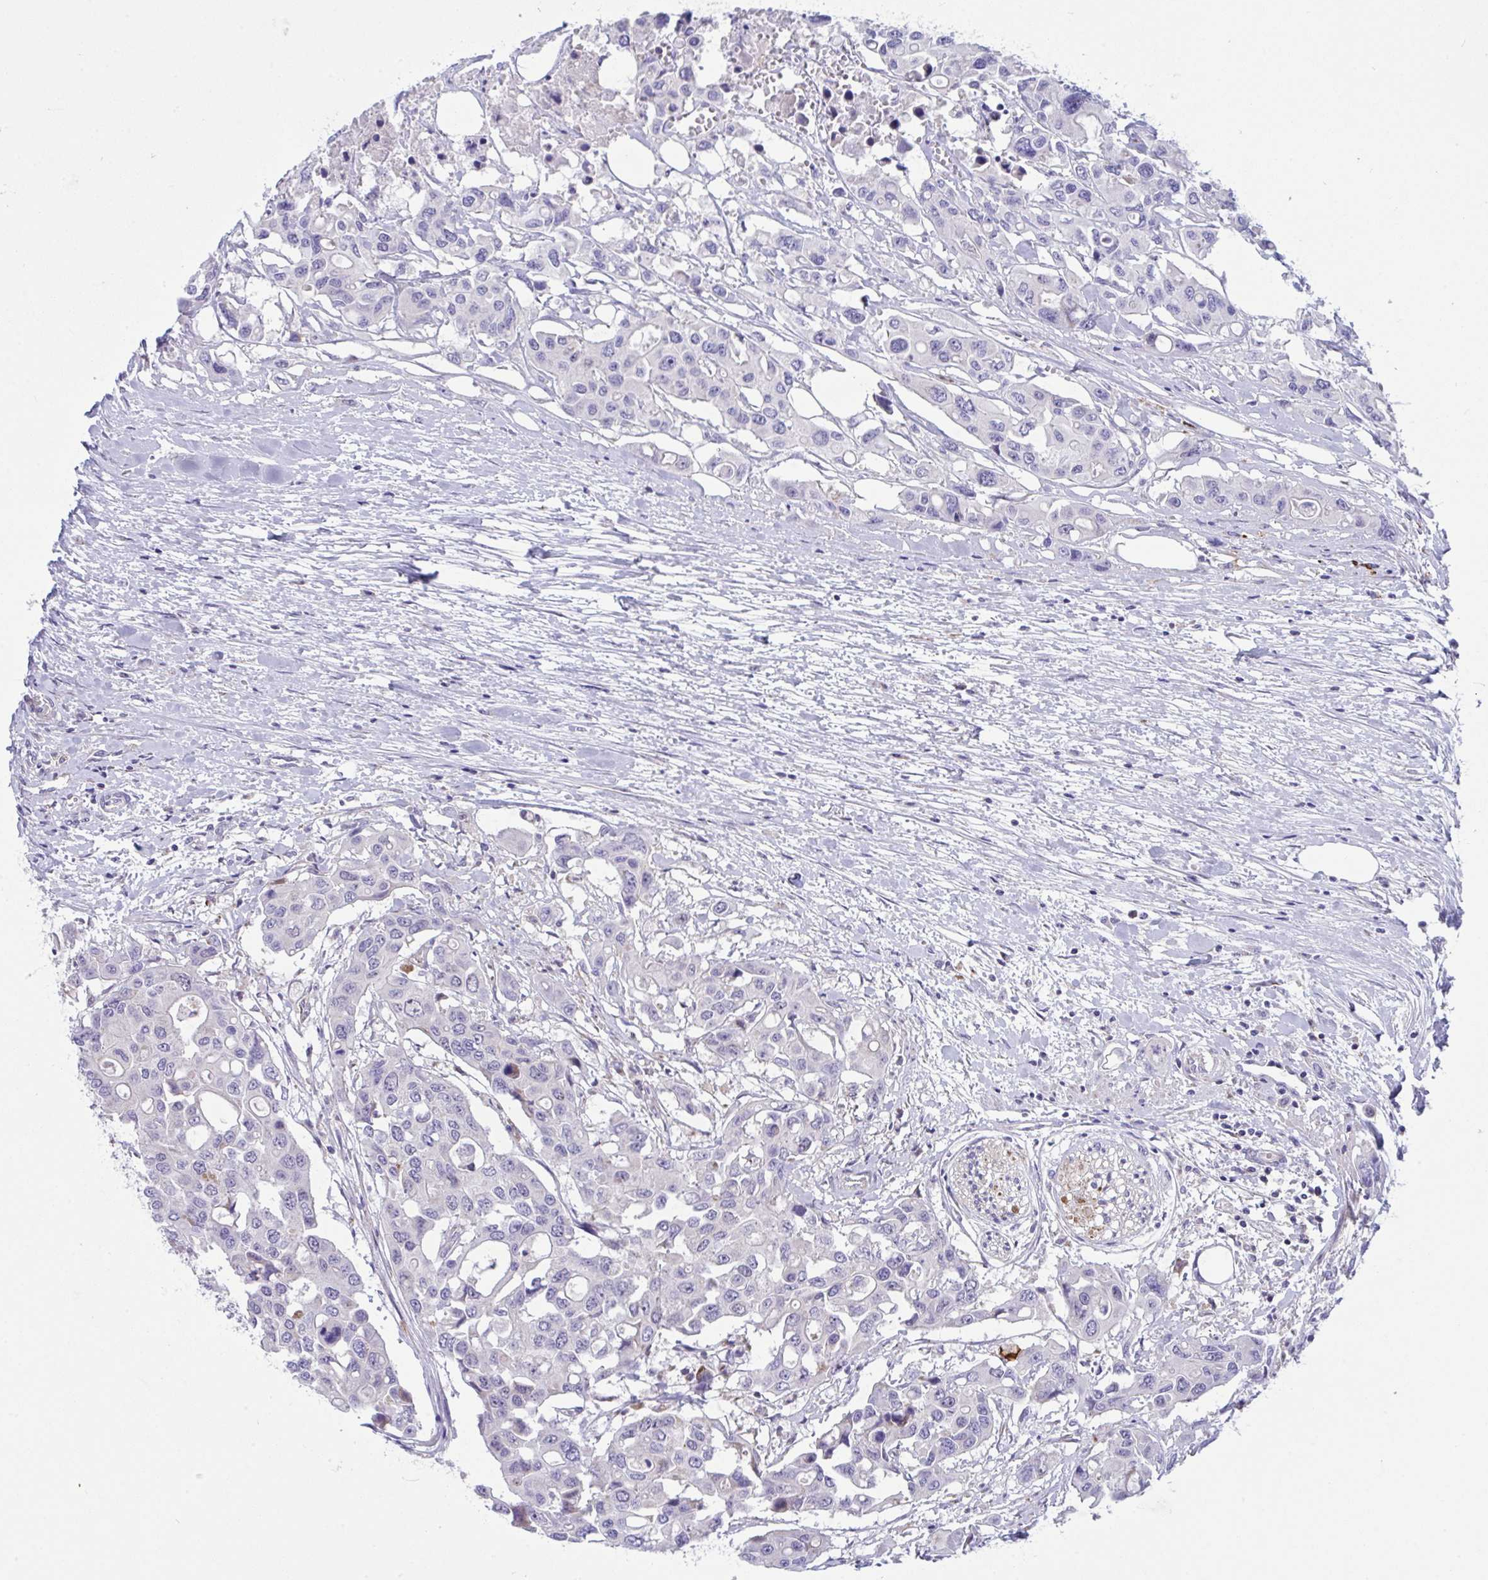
{"staining": {"intensity": "negative", "quantity": "none", "location": "none"}, "tissue": "colorectal cancer", "cell_type": "Tumor cells", "image_type": "cancer", "snomed": [{"axis": "morphology", "description": "Adenocarcinoma, NOS"}, {"axis": "topography", "description": "Colon"}], "caption": "Photomicrograph shows no significant protein positivity in tumor cells of colorectal adenocarcinoma. (Immunohistochemistry (ihc), brightfield microscopy, high magnification).", "gene": "DTX3", "patient": {"sex": "male", "age": 77}}